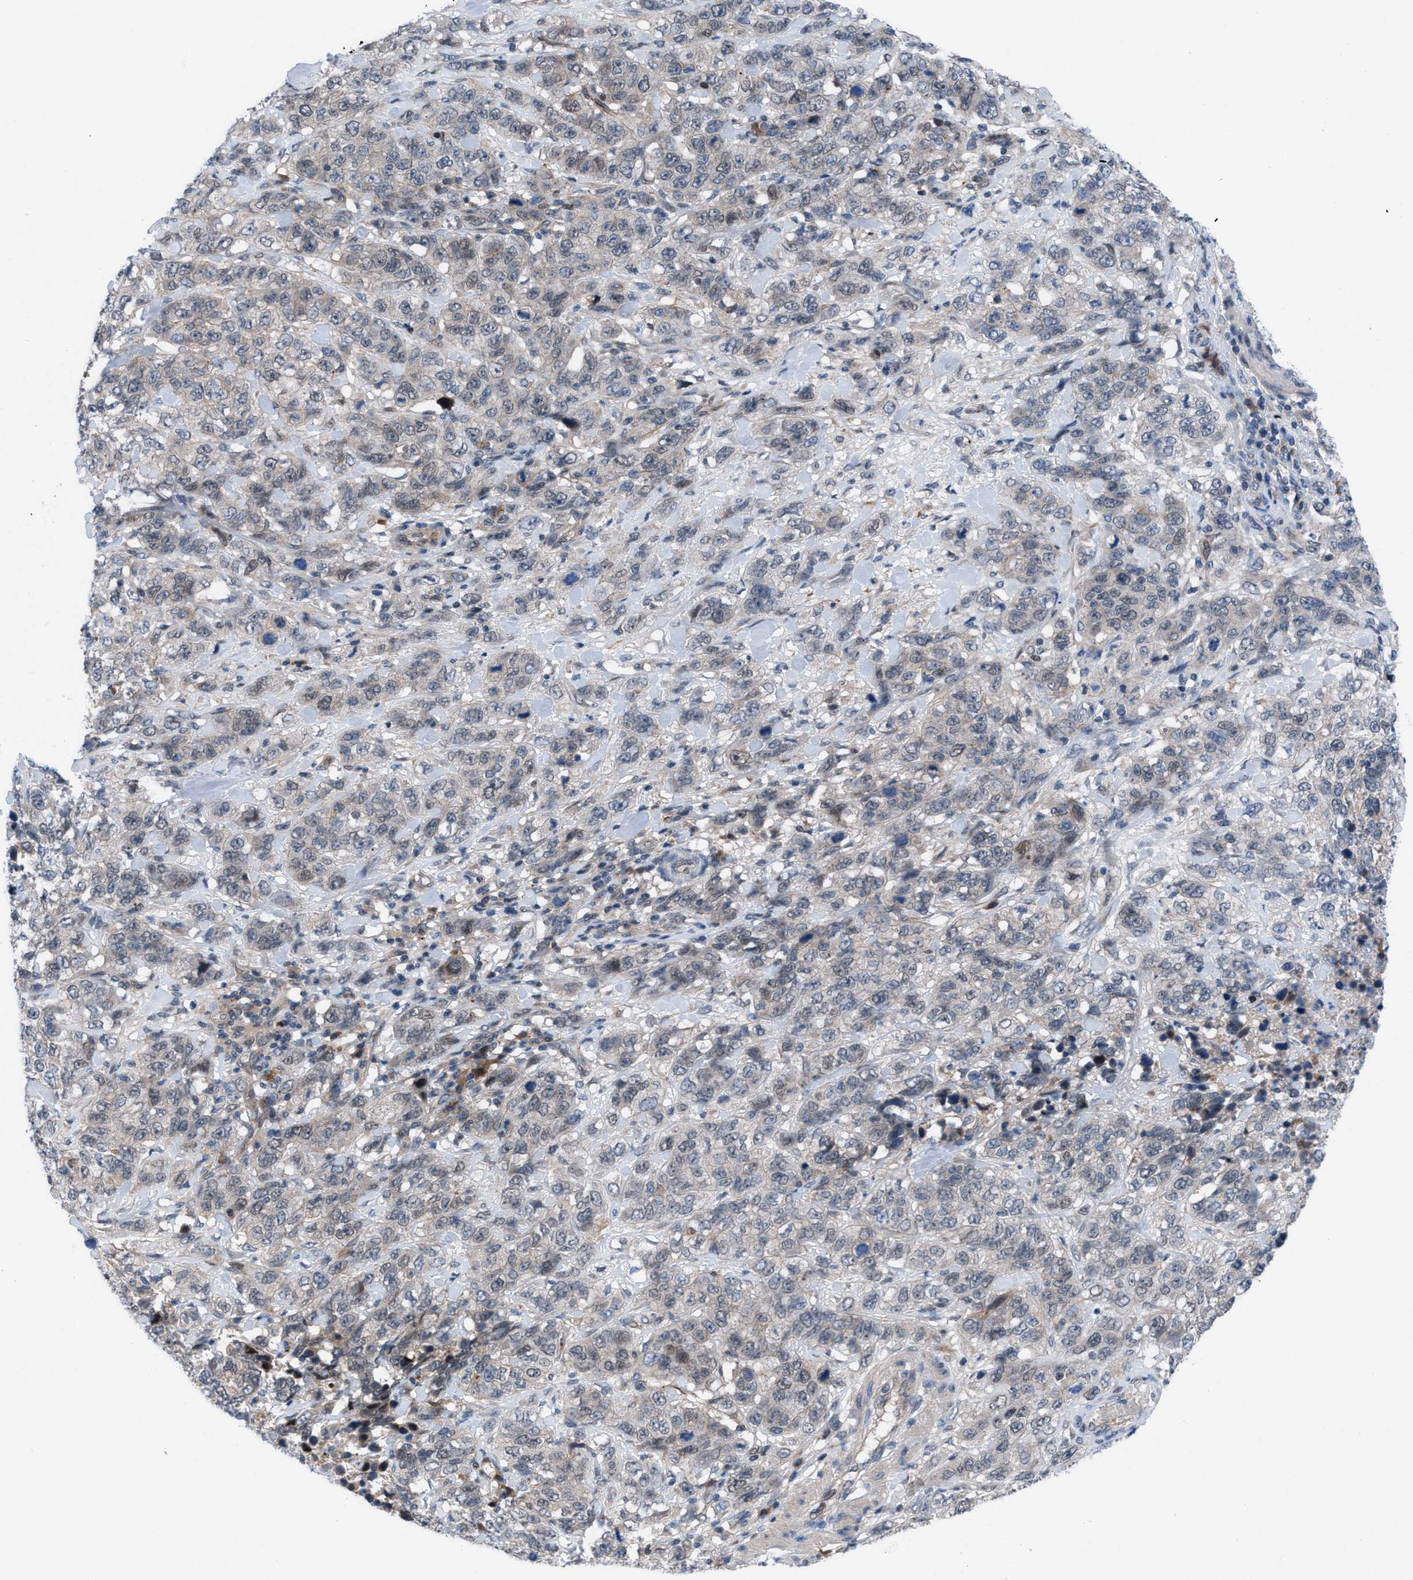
{"staining": {"intensity": "negative", "quantity": "none", "location": "none"}, "tissue": "stomach cancer", "cell_type": "Tumor cells", "image_type": "cancer", "snomed": [{"axis": "morphology", "description": "Adenocarcinoma, NOS"}, {"axis": "topography", "description": "Stomach"}], "caption": "DAB (3,3'-diaminobenzidine) immunohistochemical staining of adenocarcinoma (stomach) reveals no significant staining in tumor cells.", "gene": "IL17RE", "patient": {"sex": "male", "age": 48}}